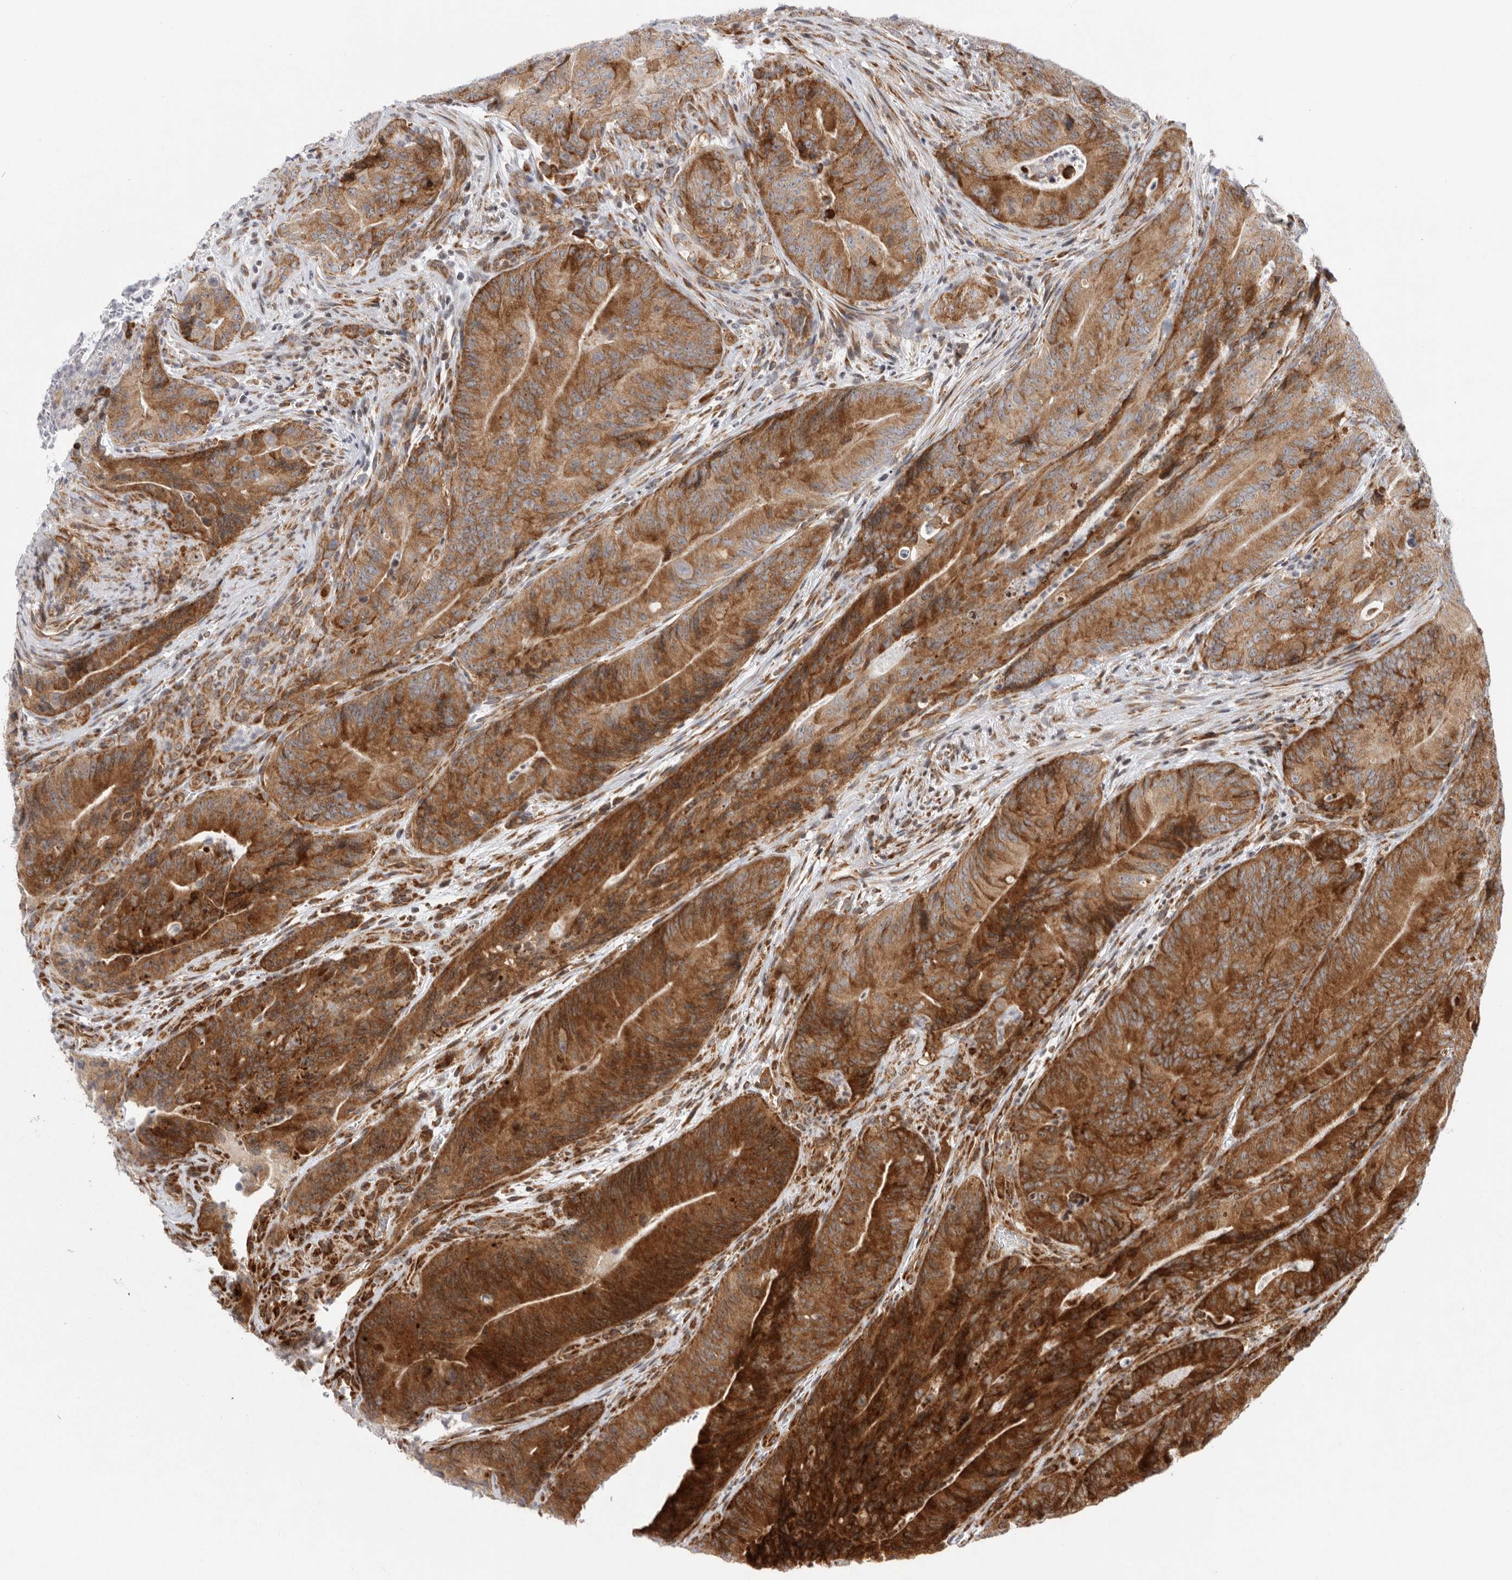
{"staining": {"intensity": "strong", "quantity": ">75%", "location": "cytoplasmic/membranous"}, "tissue": "colorectal cancer", "cell_type": "Tumor cells", "image_type": "cancer", "snomed": [{"axis": "morphology", "description": "Normal tissue, NOS"}, {"axis": "topography", "description": "Colon"}], "caption": "Tumor cells show high levels of strong cytoplasmic/membranous expression in about >75% of cells in colorectal cancer.", "gene": "FZD3", "patient": {"sex": "female", "age": 82}}